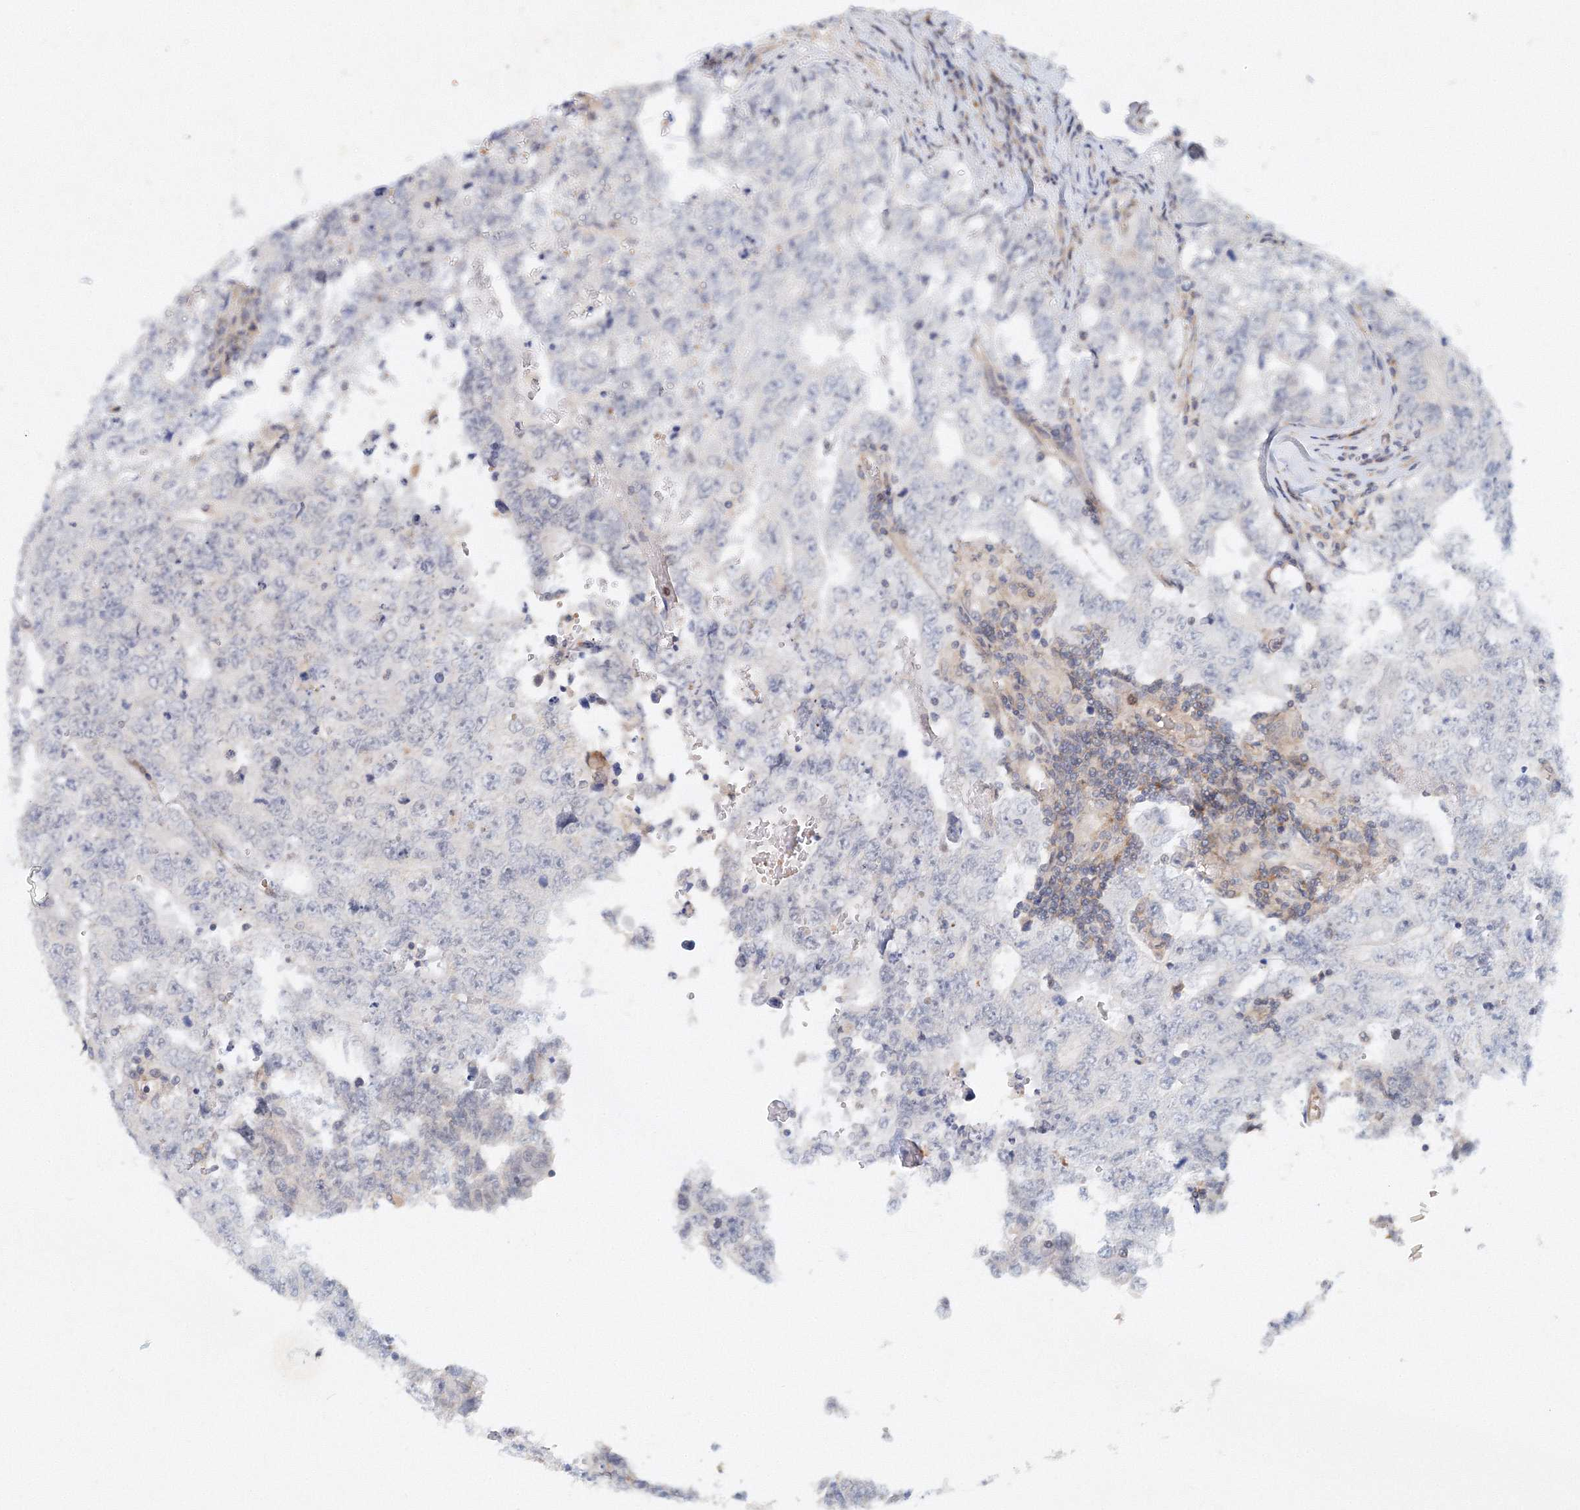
{"staining": {"intensity": "negative", "quantity": "none", "location": "none"}, "tissue": "testis cancer", "cell_type": "Tumor cells", "image_type": "cancer", "snomed": [{"axis": "morphology", "description": "Seminoma, NOS"}, {"axis": "morphology", "description": "Carcinoma, Embryonal, NOS"}, {"axis": "topography", "description": "Testis"}], "caption": "The IHC histopathology image has no significant expression in tumor cells of testis cancer tissue.", "gene": "SH3BP5", "patient": {"sex": "male", "age": 43}}